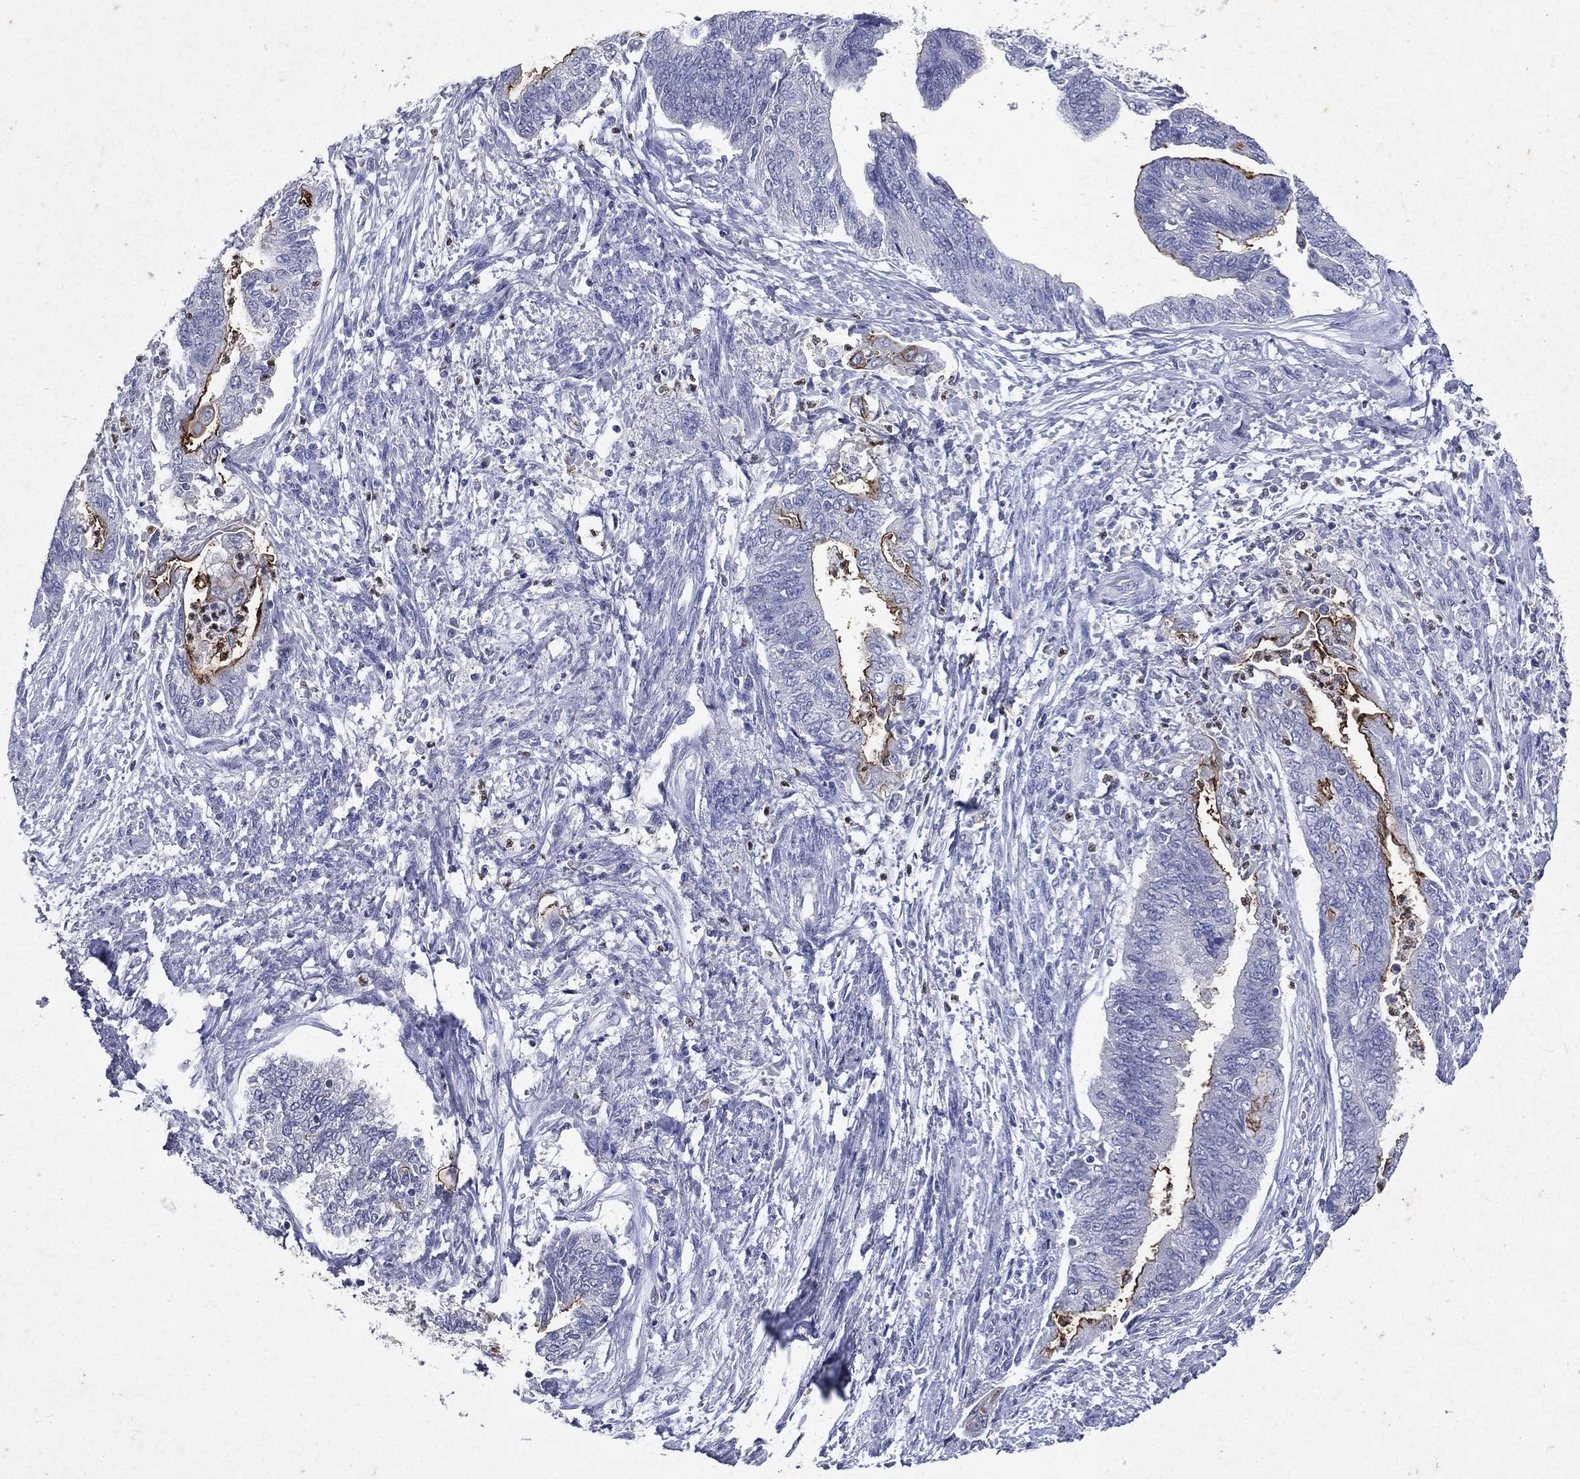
{"staining": {"intensity": "strong", "quantity": "<25%", "location": "cytoplasmic/membranous"}, "tissue": "endometrial cancer", "cell_type": "Tumor cells", "image_type": "cancer", "snomed": [{"axis": "morphology", "description": "Adenocarcinoma, NOS"}, {"axis": "topography", "description": "Endometrium"}], "caption": "This photomicrograph shows immunohistochemistry staining of endometrial cancer (adenocarcinoma), with medium strong cytoplasmic/membranous expression in about <25% of tumor cells.", "gene": "SLC34A2", "patient": {"sex": "female", "age": 65}}